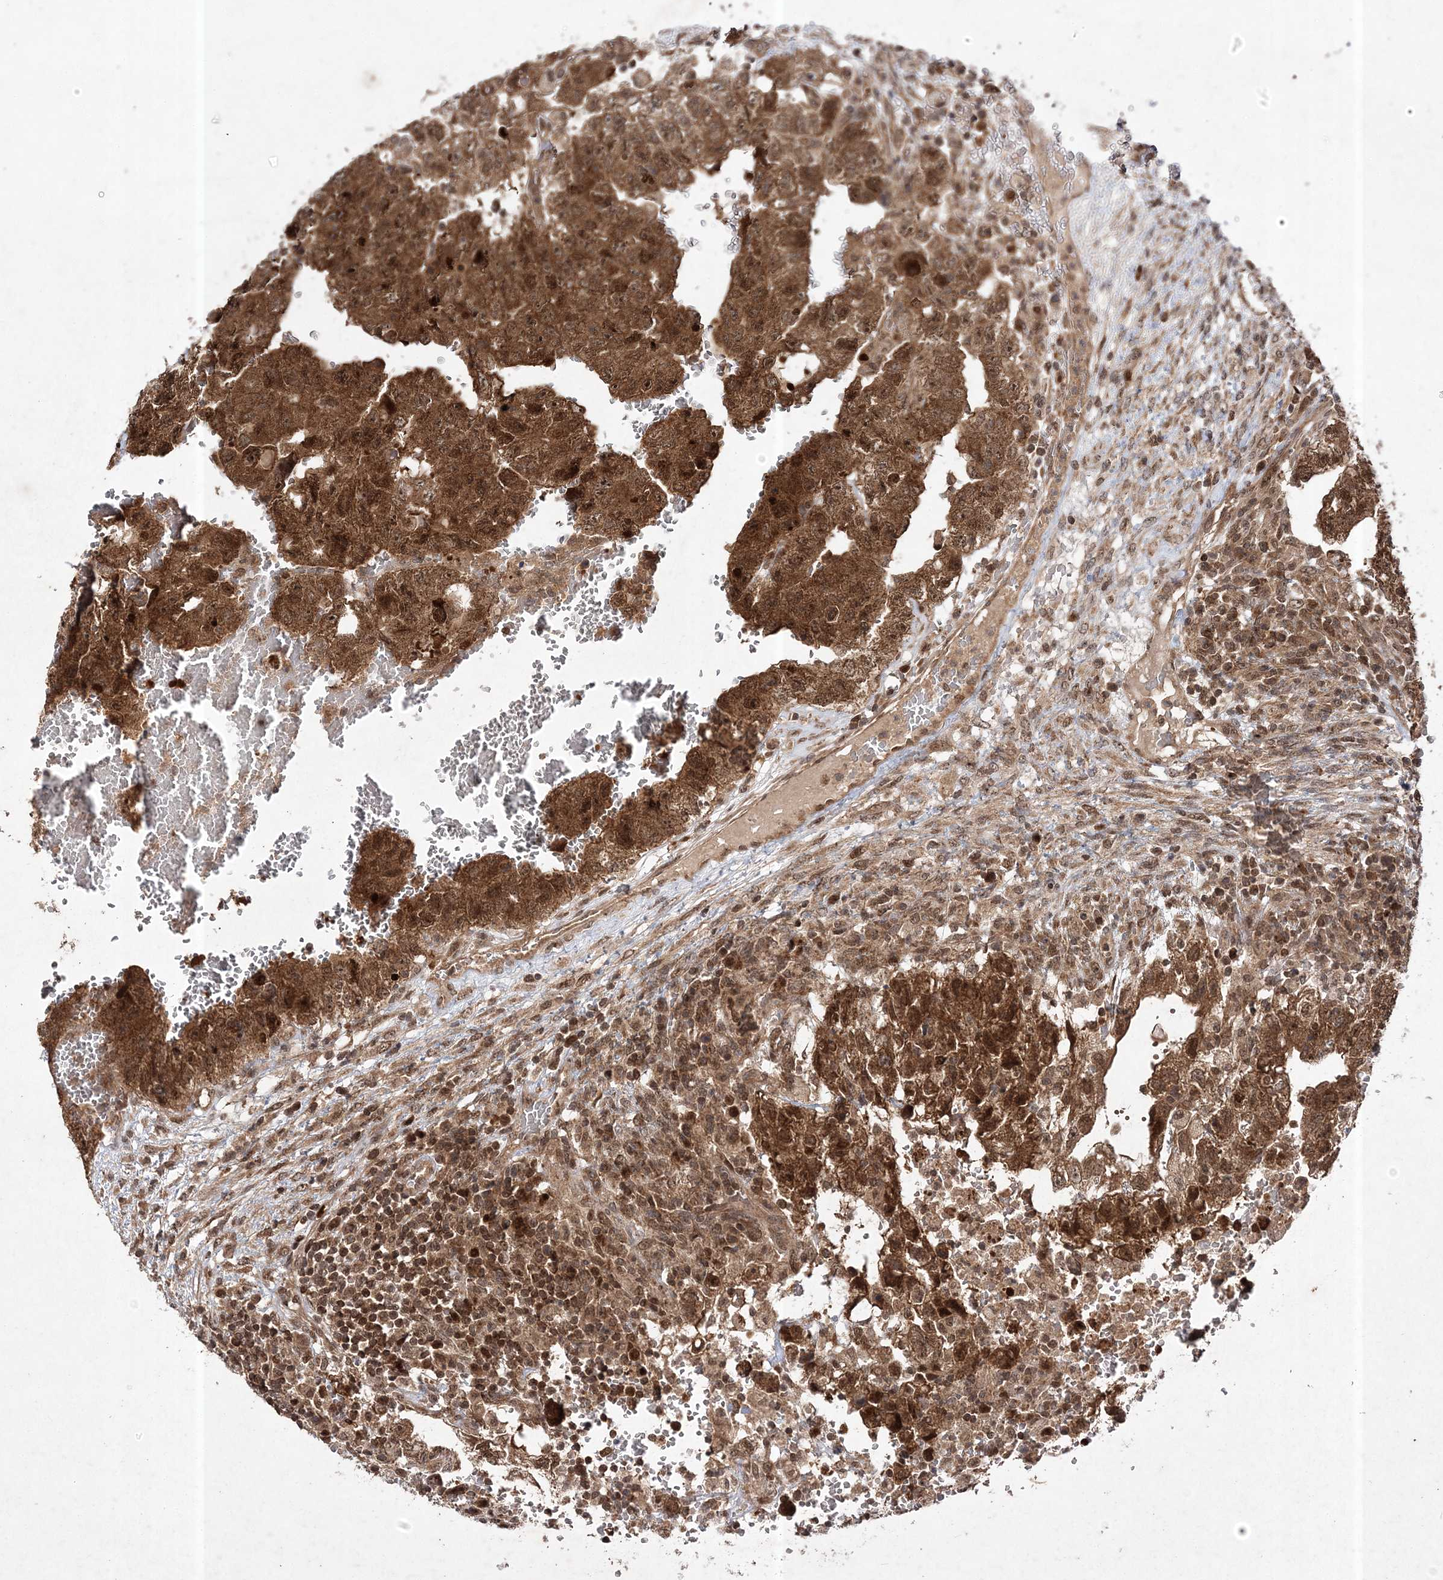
{"staining": {"intensity": "strong", "quantity": ">75%", "location": "cytoplasmic/membranous,nuclear"}, "tissue": "testis cancer", "cell_type": "Tumor cells", "image_type": "cancer", "snomed": [{"axis": "morphology", "description": "Carcinoma, Embryonal, NOS"}, {"axis": "topography", "description": "Testis"}], "caption": "Embryonal carcinoma (testis) stained with a brown dye shows strong cytoplasmic/membranous and nuclear positive staining in about >75% of tumor cells.", "gene": "NIF3L1", "patient": {"sex": "male", "age": 36}}